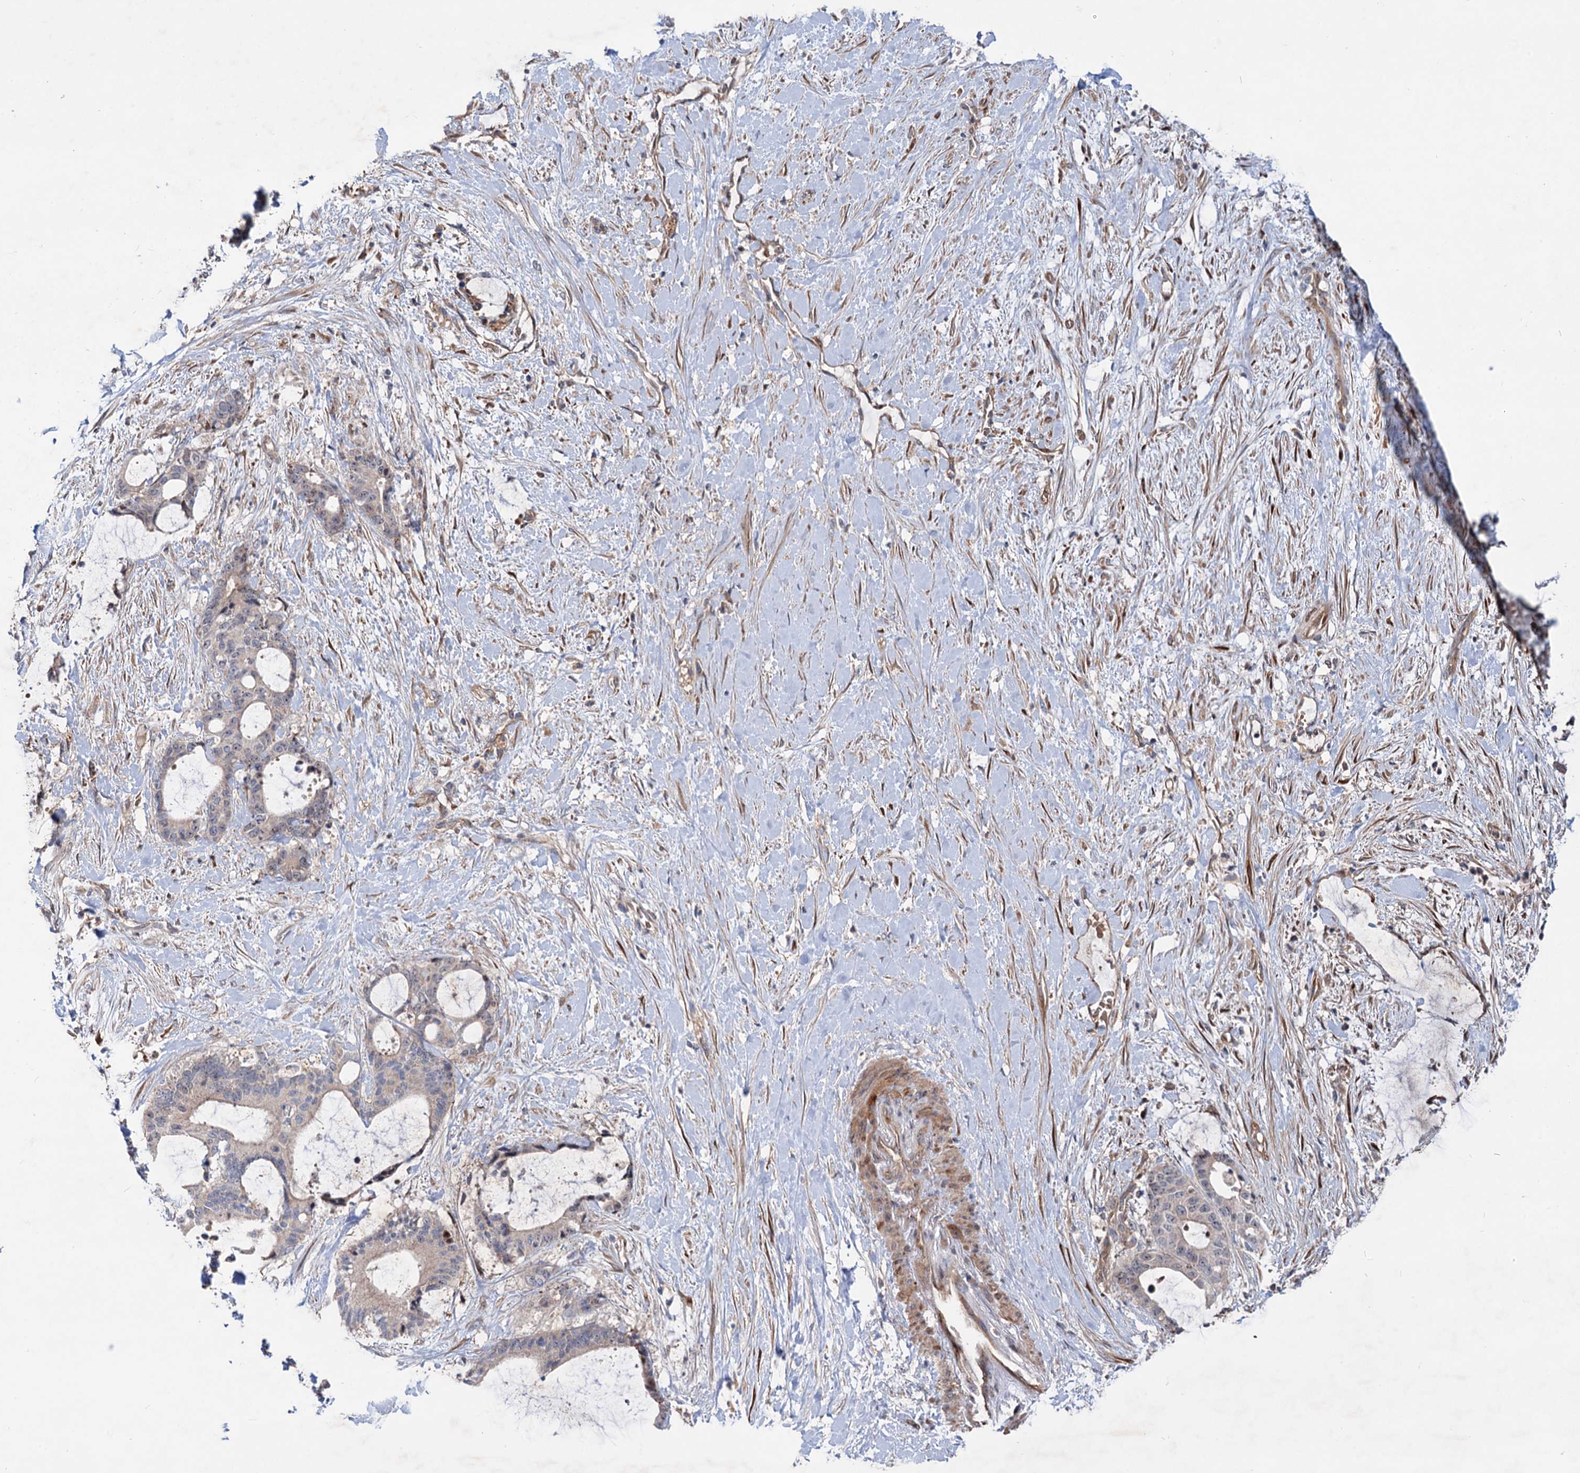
{"staining": {"intensity": "weak", "quantity": "<25%", "location": "cytoplasmic/membranous,nuclear"}, "tissue": "liver cancer", "cell_type": "Tumor cells", "image_type": "cancer", "snomed": [{"axis": "morphology", "description": "Normal tissue, NOS"}, {"axis": "morphology", "description": "Cholangiocarcinoma"}, {"axis": "topography", "description": "Liver"}, {"axis": "topography", "description": "Peripheral nerve tissue"}], "caption": "A micrograph of liver cancer stained for a protein exhibits no brown staining in tumor cells.", "gene": "PTDSS2", "patient": {"sex": "female", "age": 73}}